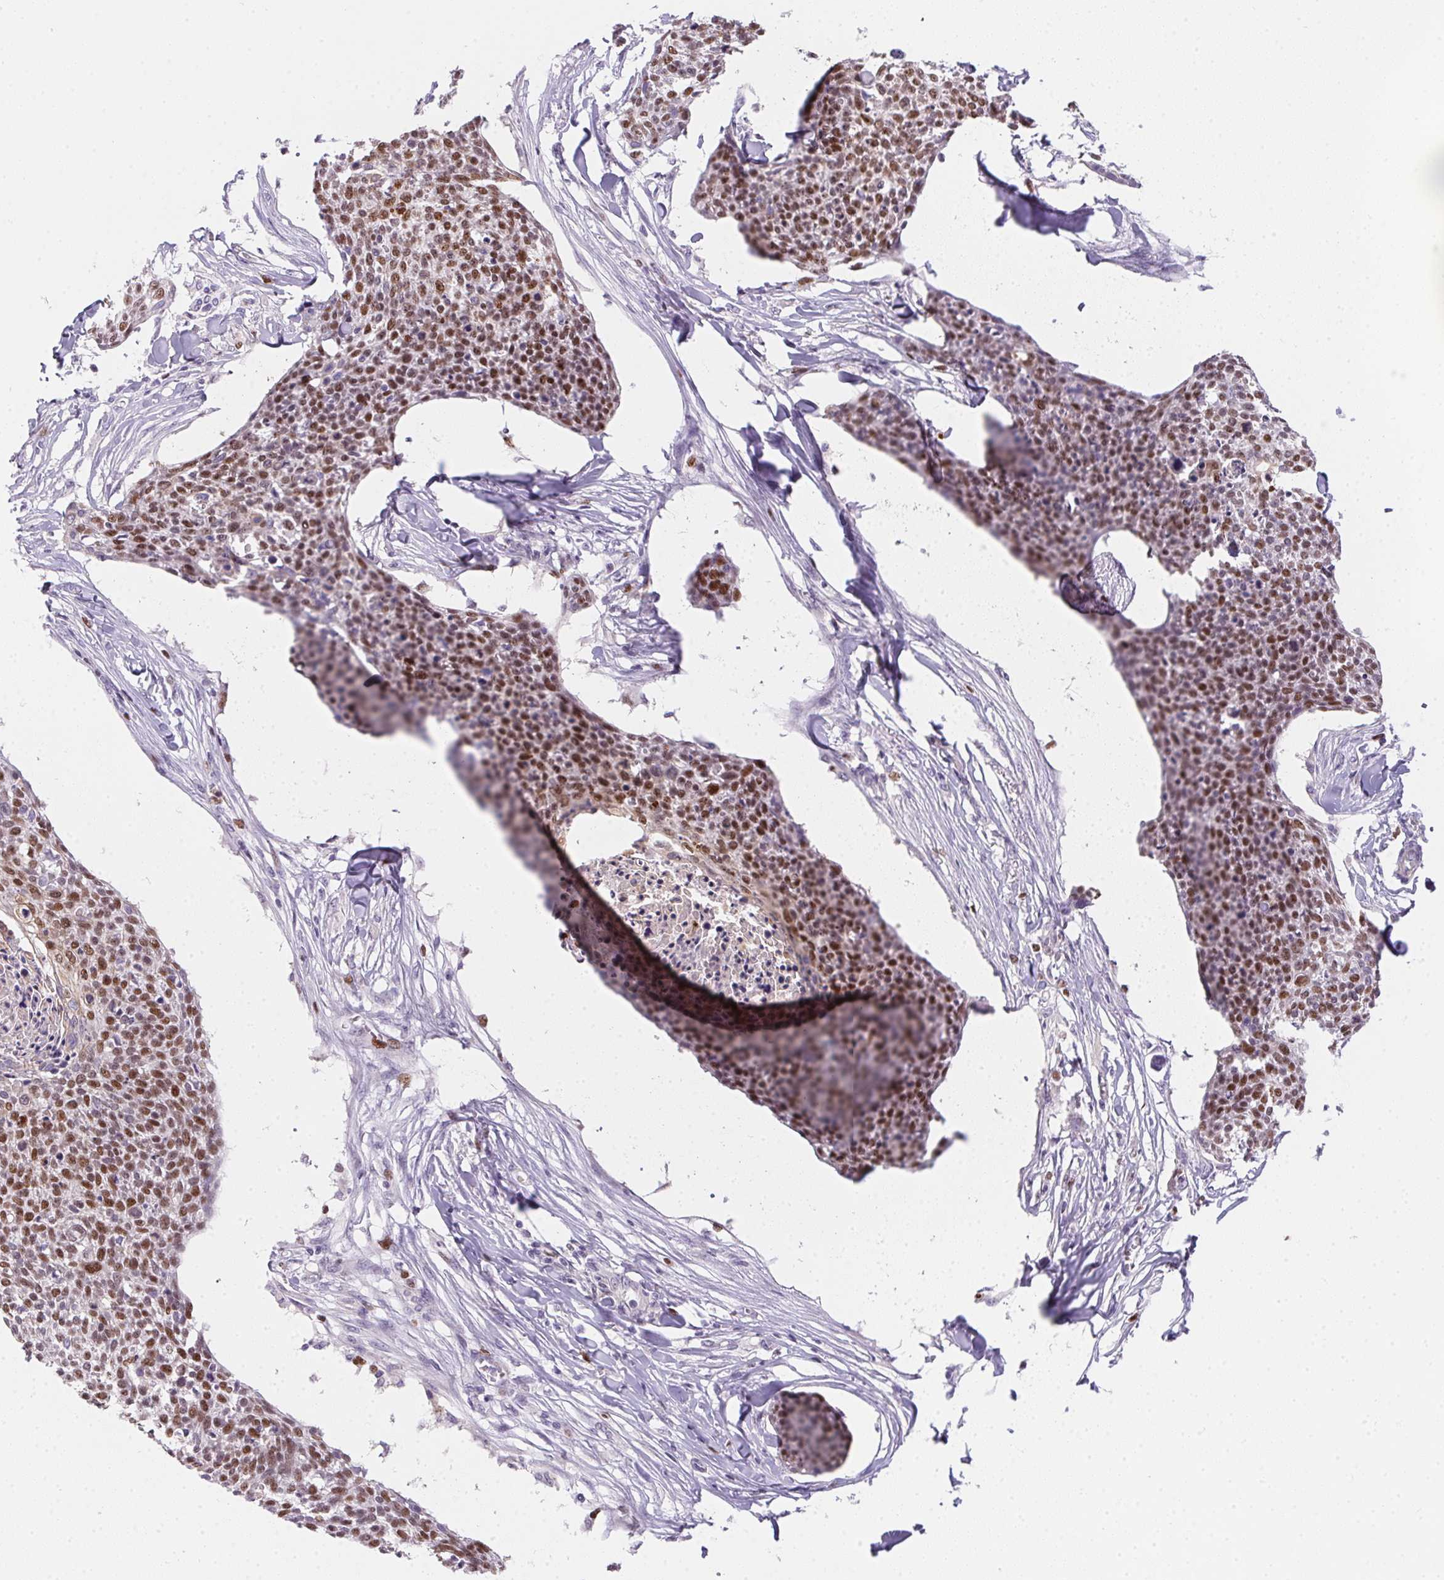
{"staining": {"intensity": "moderate", "quantity": ">75%", "location": "nuclear"}, "tissue": "skin cancer", "cell_type": "Tumor cells", "image_type": "cancer", "snomed": [{"axis": "morphology", "description": "Squamous cell carcinoma, NOS"}, {"axis": "topography", "description": "Skin"}, {"axis": "topography", "description": "Vulva"}], "caption": "The histopathology image exhibits staining of skin squamous cell carcinoma, revealing moderate nuclear protein expression (brown color) within tumor cells.", "gene": "HELLS", "patient": {"sex": "female", "age": 75}}